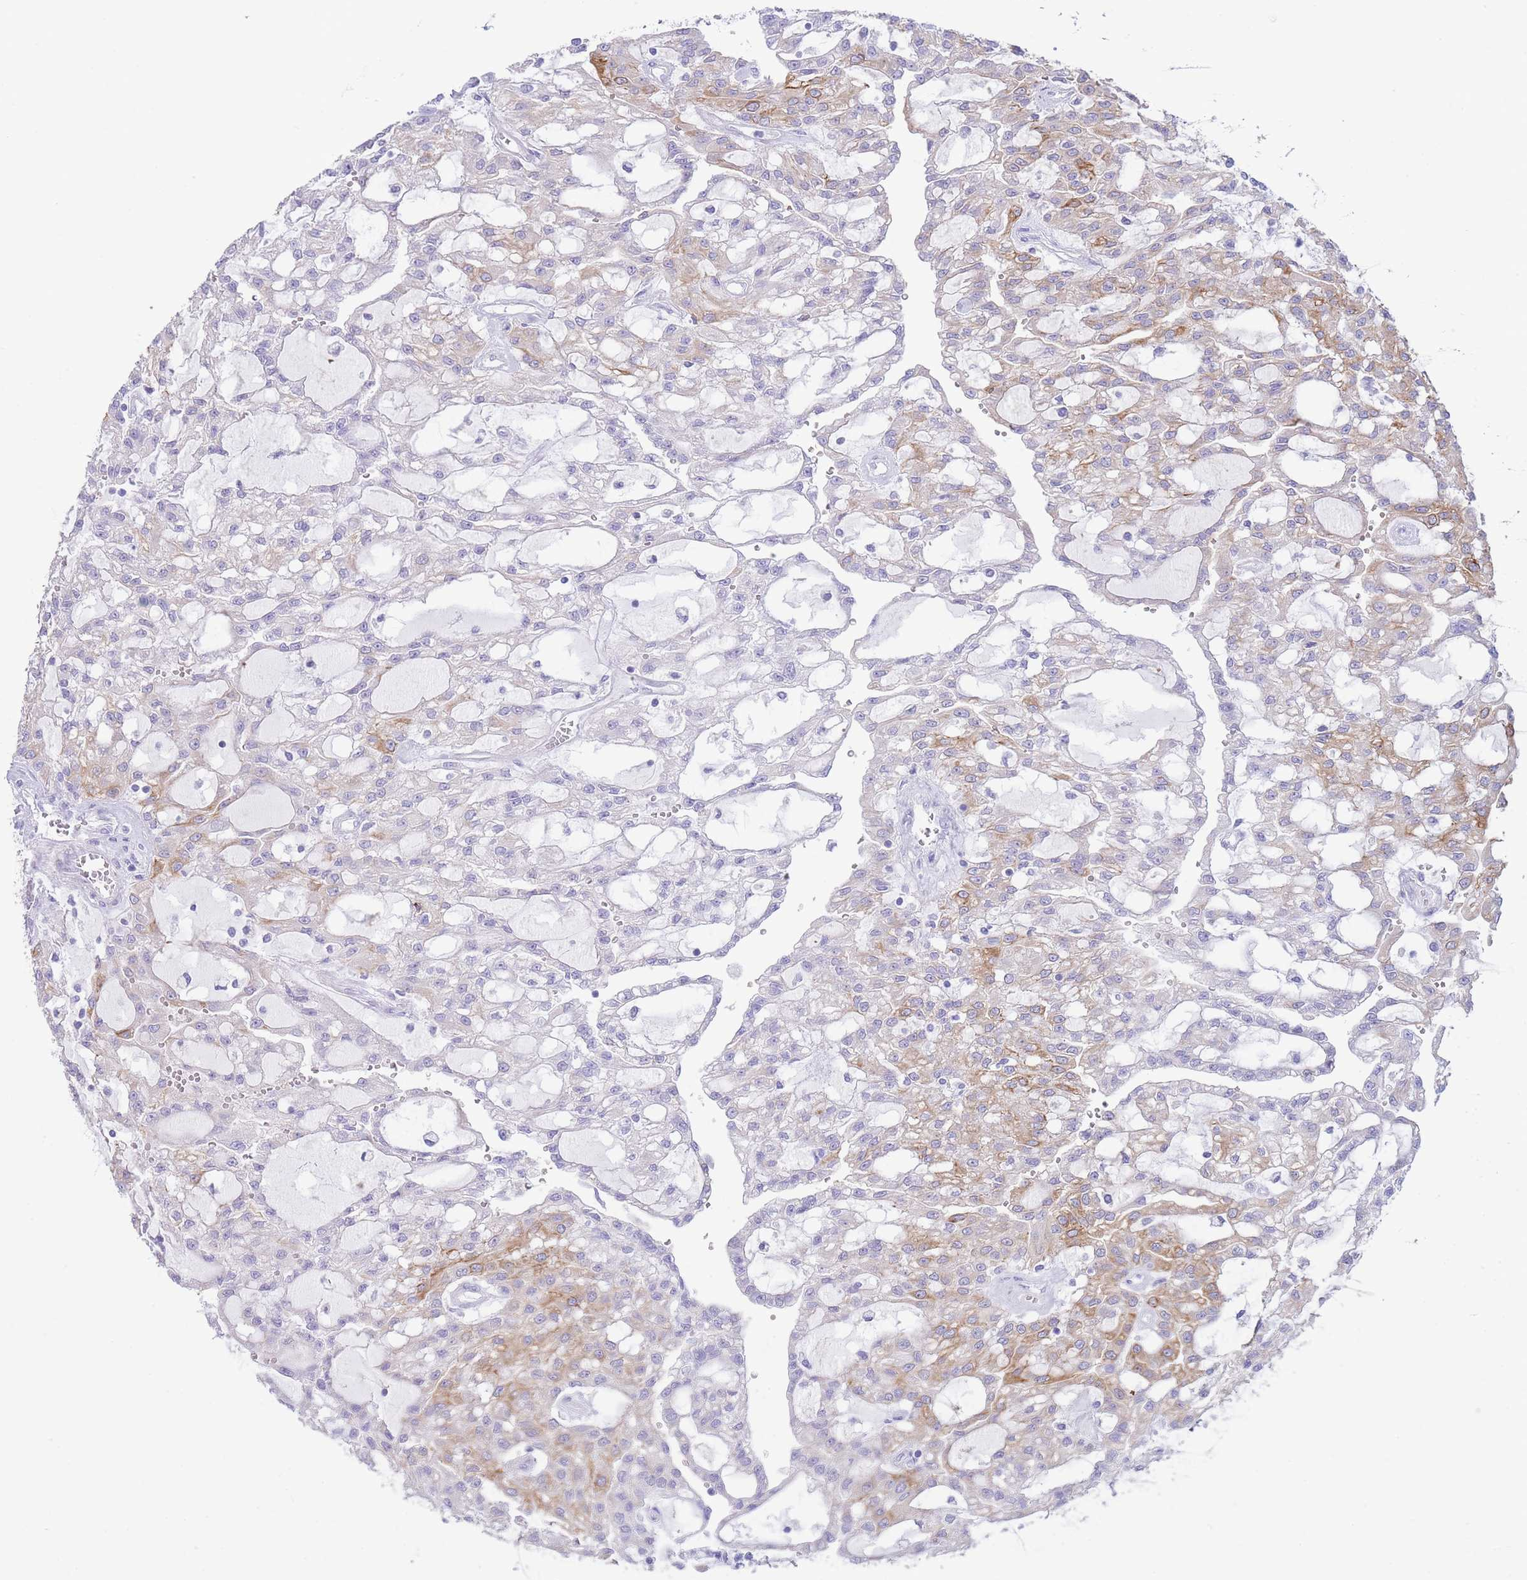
{"staining": {"intensity": "weak", "quantity": "<25%", "location": "cytoplasmic/membranous"}, "tissue": "renal cancer", "cell_type": "Tumor cells", "image_type": "cancer", "snomed": [{"axis": "morphology", "description": "Adenocarcinoma, NOS"}, {"axis": "topography", "description": "Kidney"}], "caption": "A histopathology image of adenocarcinoma (renal) stained for a protein shows no brown staining in tumor cells.", "gene": "VWA8", "patient": {"sex": "male", "age": 63}}